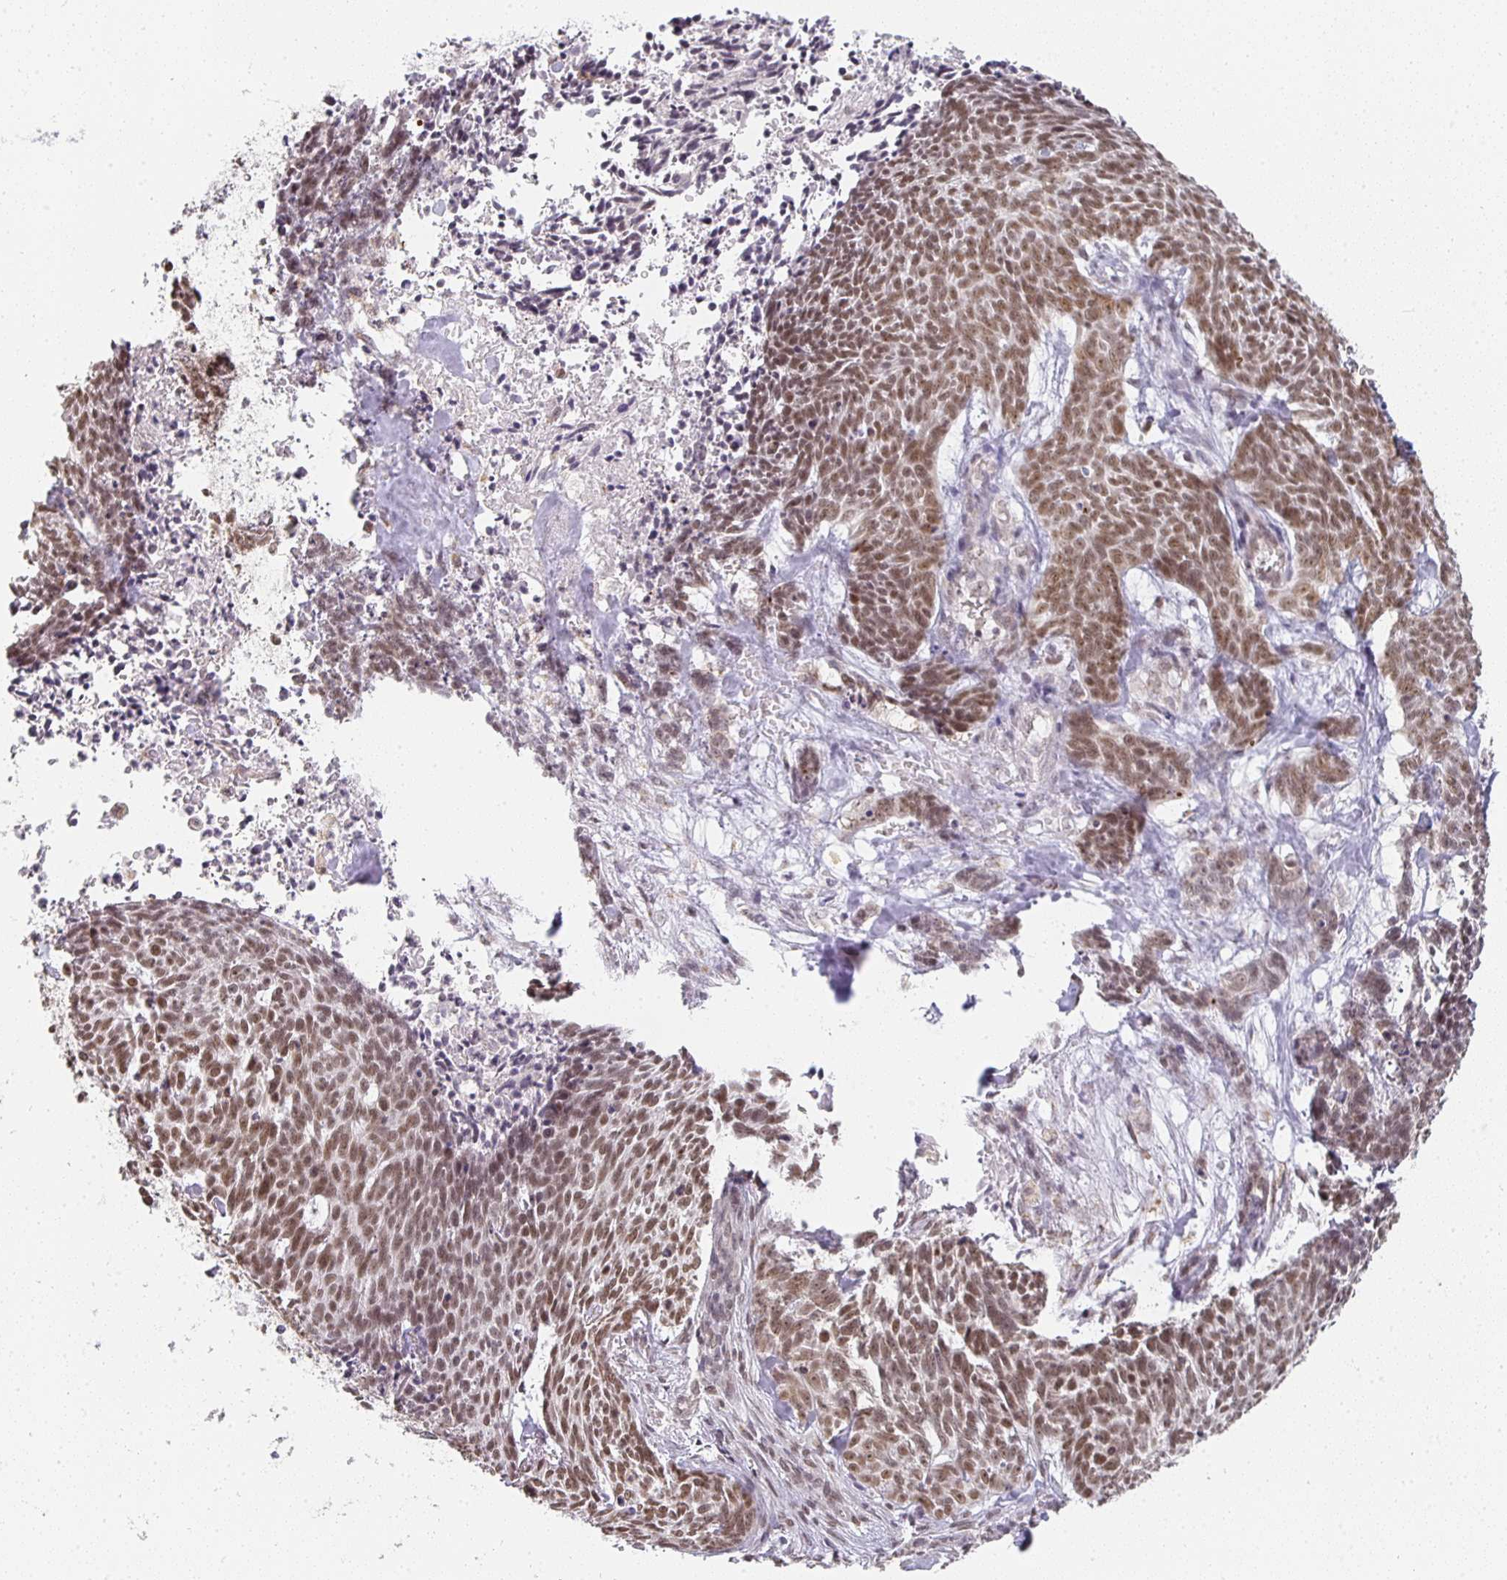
{"staining": {"intensity": "moderate", "quantity": ">75%", "location": "nuclear"}, "tissue": "skin cancer", "cell_type": "Tumor cells", "image_type": "cancer", "snomed": [{"axis": "morphology", "description": "Basal cell carcinoma"}, {"axis": "topography", "description": "Skin"}], "caption": "The image displays staining of skin cancer (basal cell carcinoma), revealing moderate nuclear protein staining (brown color) within tumor cells.", "gene": "SMARCA2", "patient": {"sex": "female", "age": 93}}